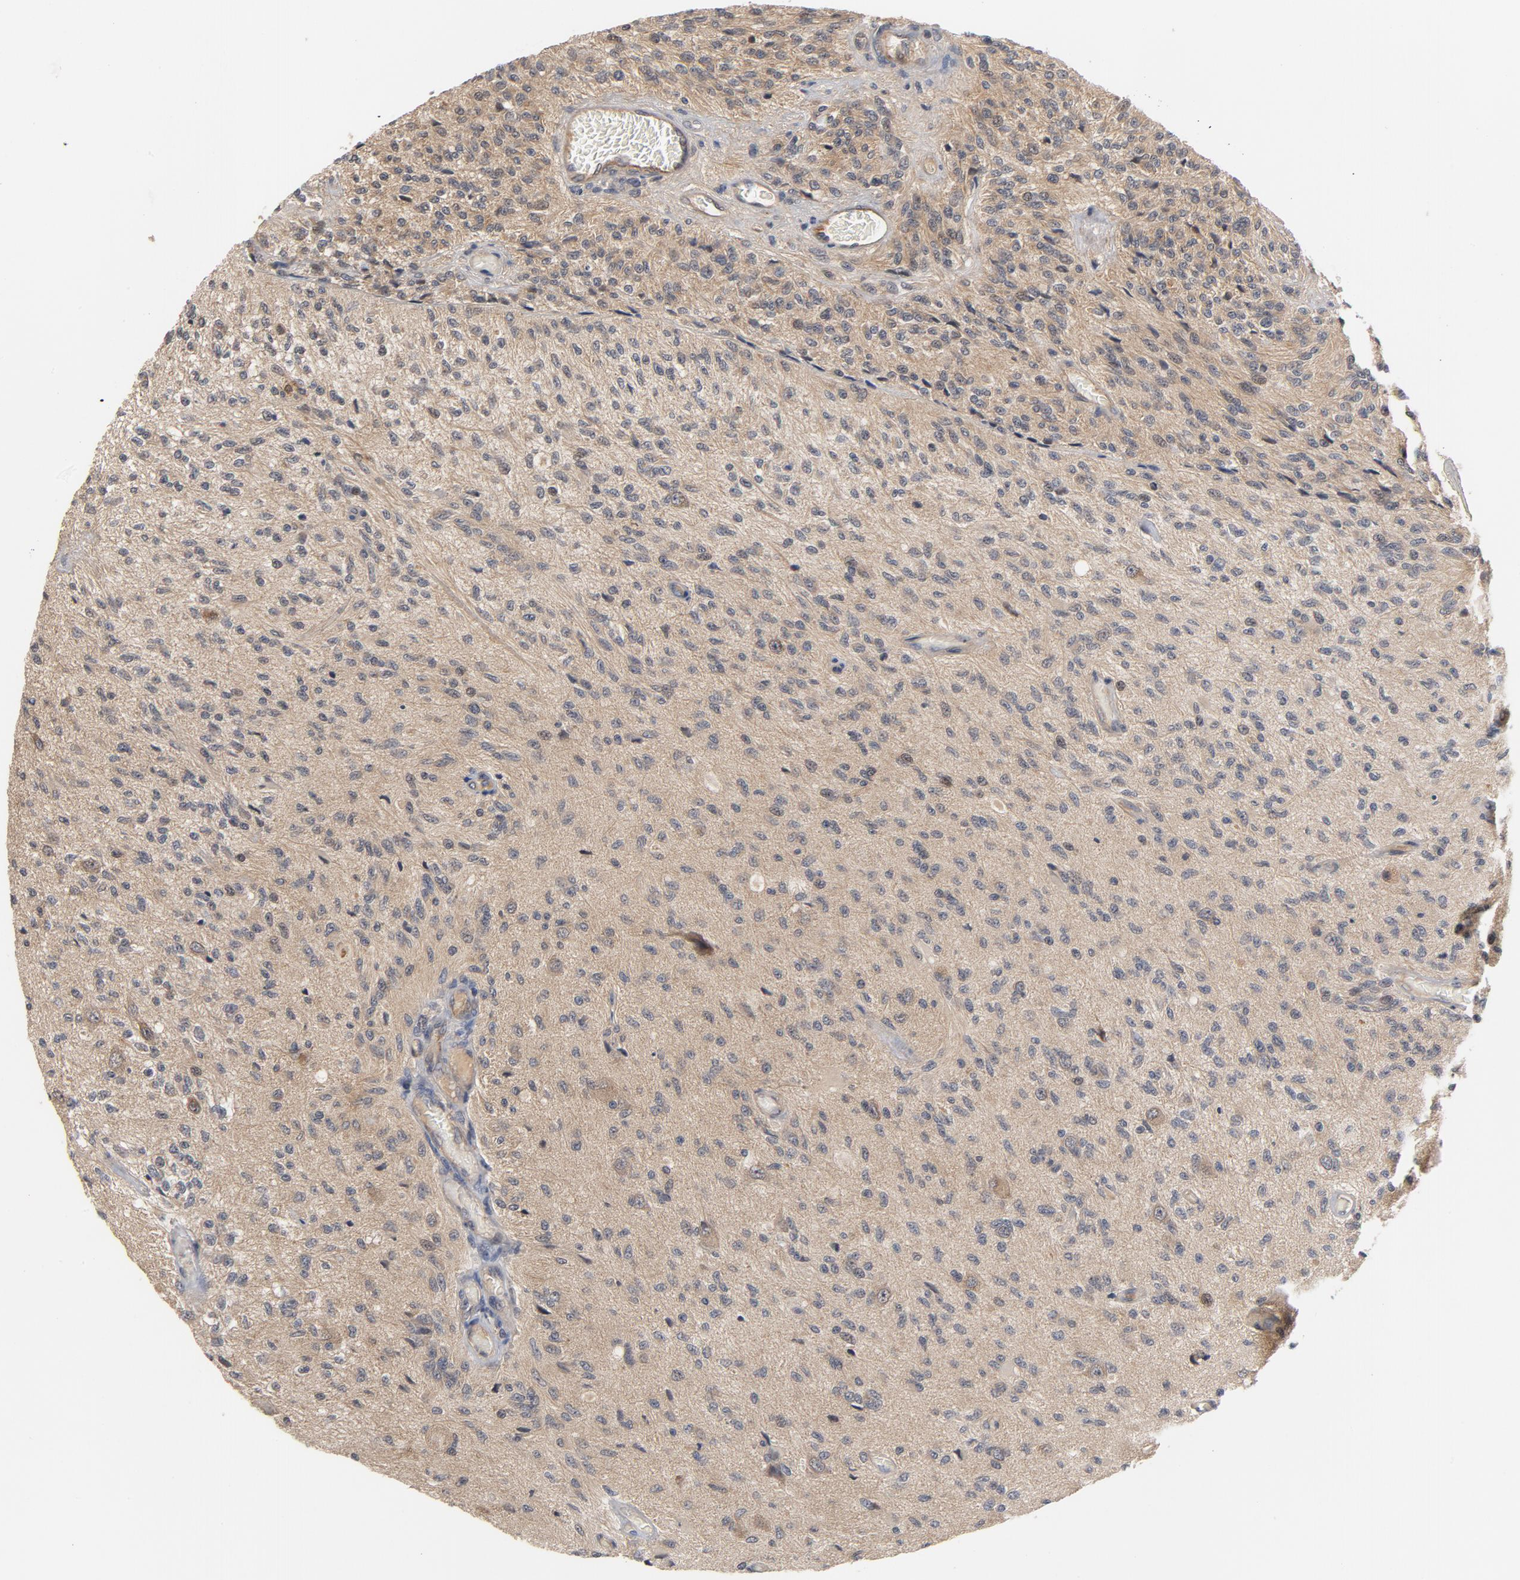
{"staining": {"intensity": "negative", "quantity": "none", "location": "none"}, "tissue": "glioma", "cell_type": "Tumor cells", "image_type": "cancer", "snomed": [{"axis": "morphology", "description": "Normal tissue, NOS"}, {"axis": "morphology", "description": "Glioma, malignant, High grade"}, {"axis": "topography", "description": "Cerebral cortex"}], "caption": "Tumor cells are negative for protein expression in human malignant glioma (high-grade).", "gene": "PITPNM2", "patient": {"sex": "male", "age": 77}}